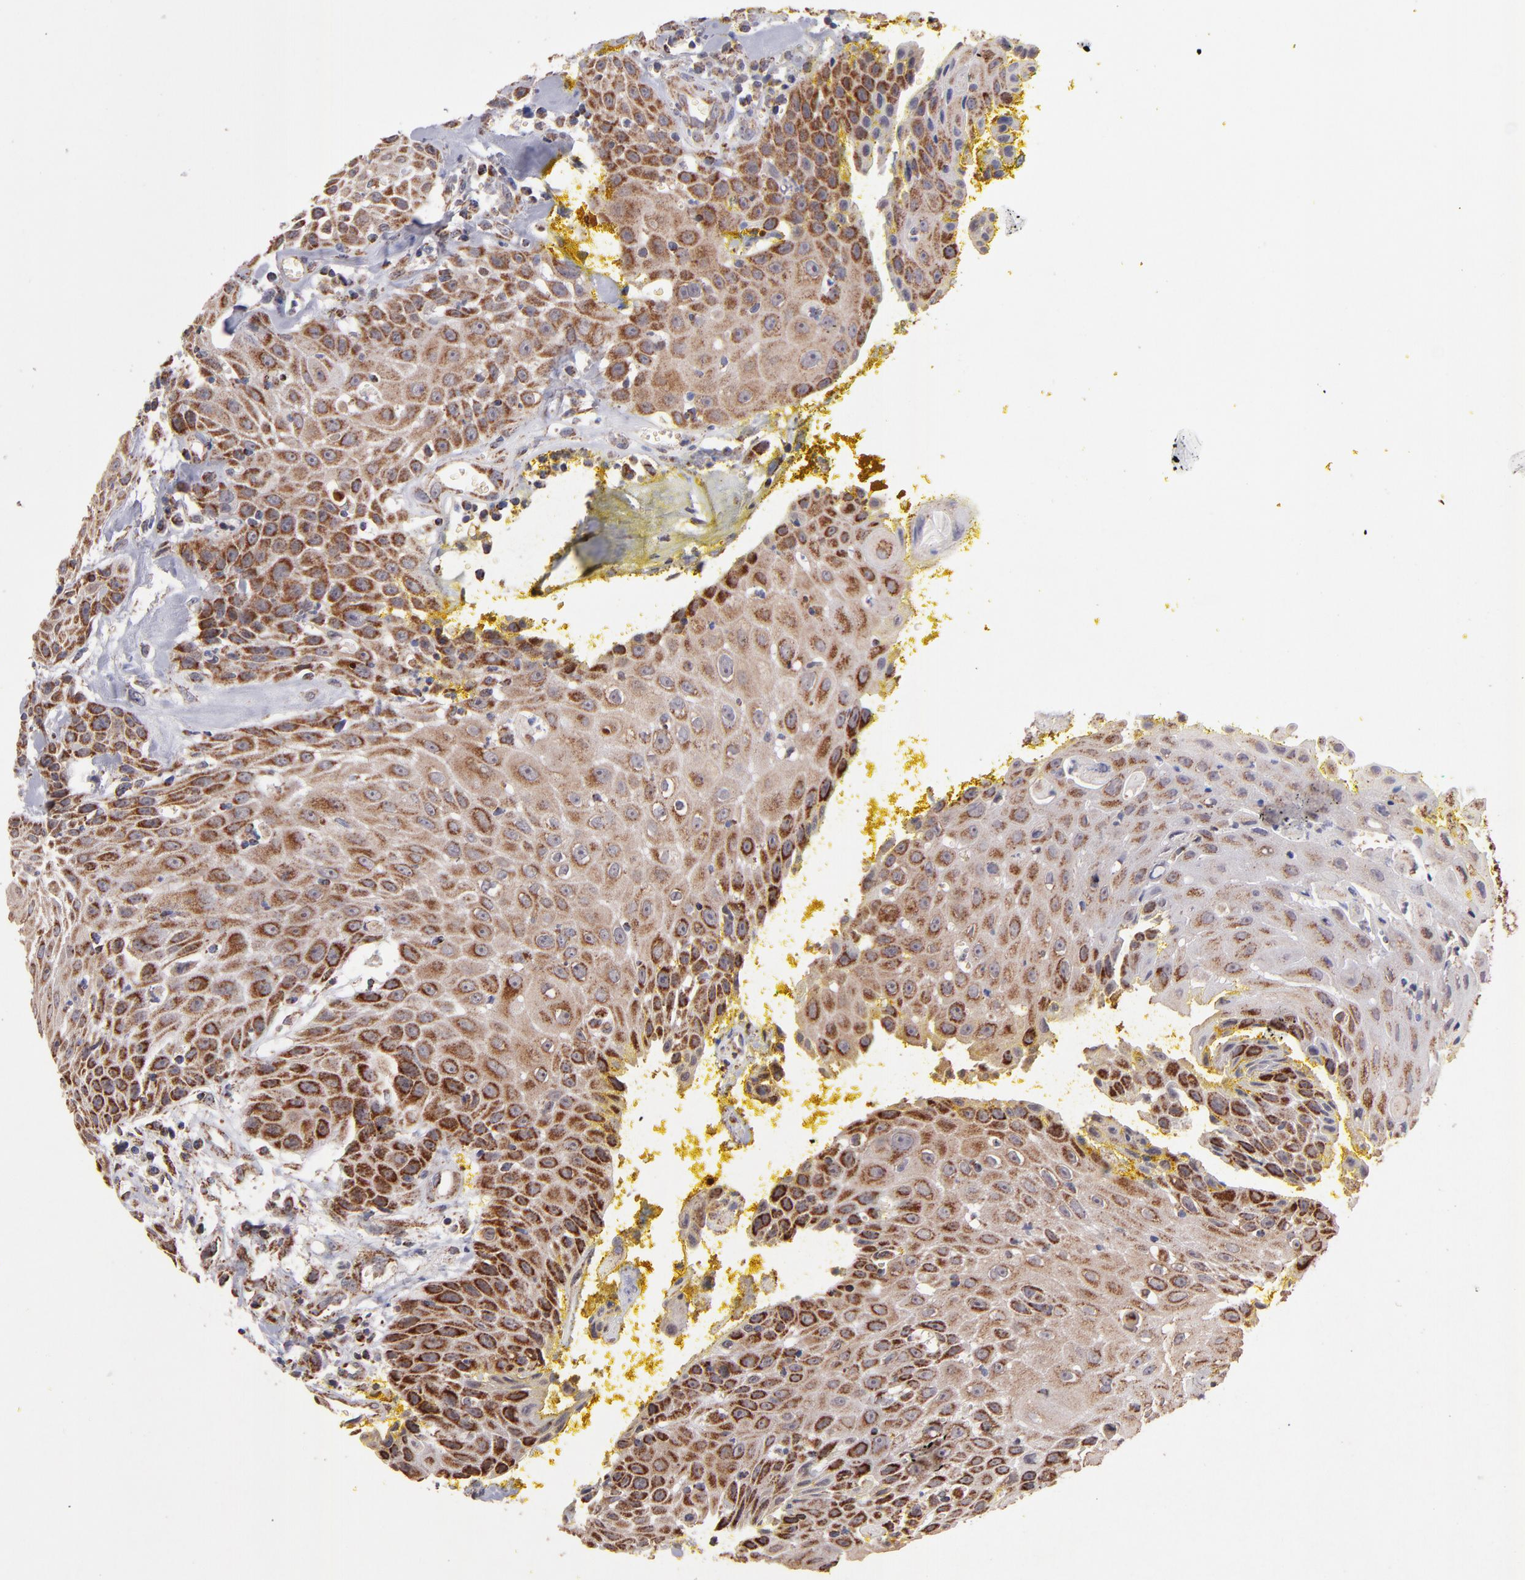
{"staining": {"intensity": "moderate", "quantity": "25%-75%", "location": "cytoplasmic/membranous"}, "tissue": "head and neck cancer", "cell_type": "Tumor cells", "image_type": "cancer", "snomed": [{"axis": "morphology", "description": "Squamous cell carcinoma, NOS"}, {"axis": "topography", "description": "Oral tissue"}, {"axis": "topography", "description": "Head-Neck"}], "caption": "A histopathology image of human head and neck cancer stained for a protein demonstrates moderate cytoplasmic/membranous brown staining in tumor cells.", "gene": "DLST", "patient": {"sex": "female", "age": 82}}